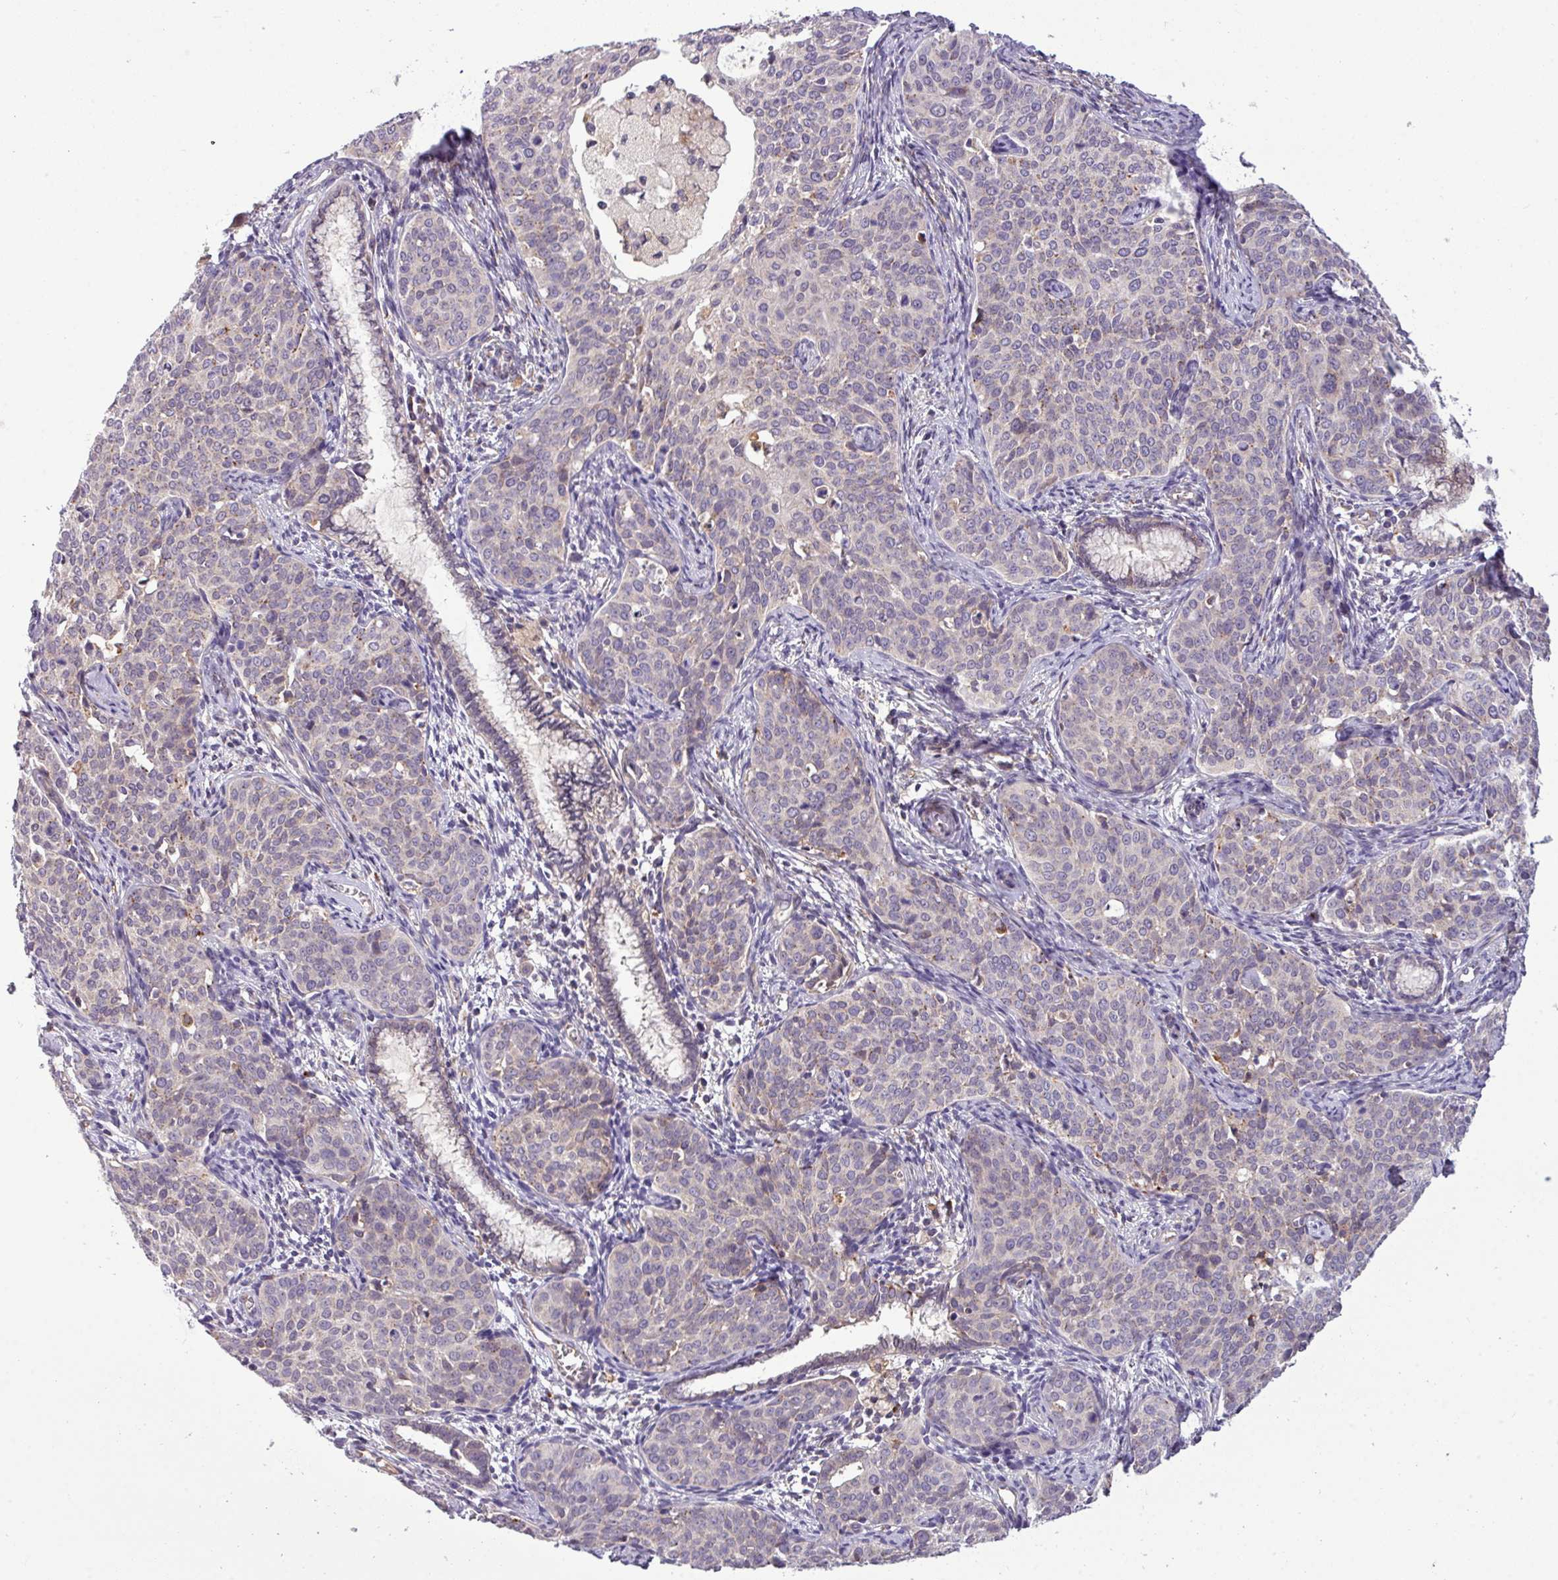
{"staining": {"intensity": "negative", "quantity": "none", "location": "none"}, "tissue": "cervical cancer", "cell_type": "Tumor cells", "image_type": "cancer", "snomed": [{"axis": "morphology", "description": "Squamous cell carcinoma, NOS"}, {"axis": "topography", "description": "Cervix"}], "caption": "An immunohistochemistry micrograph of cervical cancer is shown. There is no staining in tumor cells of cervical cancer.", "gene": "ZNF35", "patient": {"sex": "female", "age": 44}}